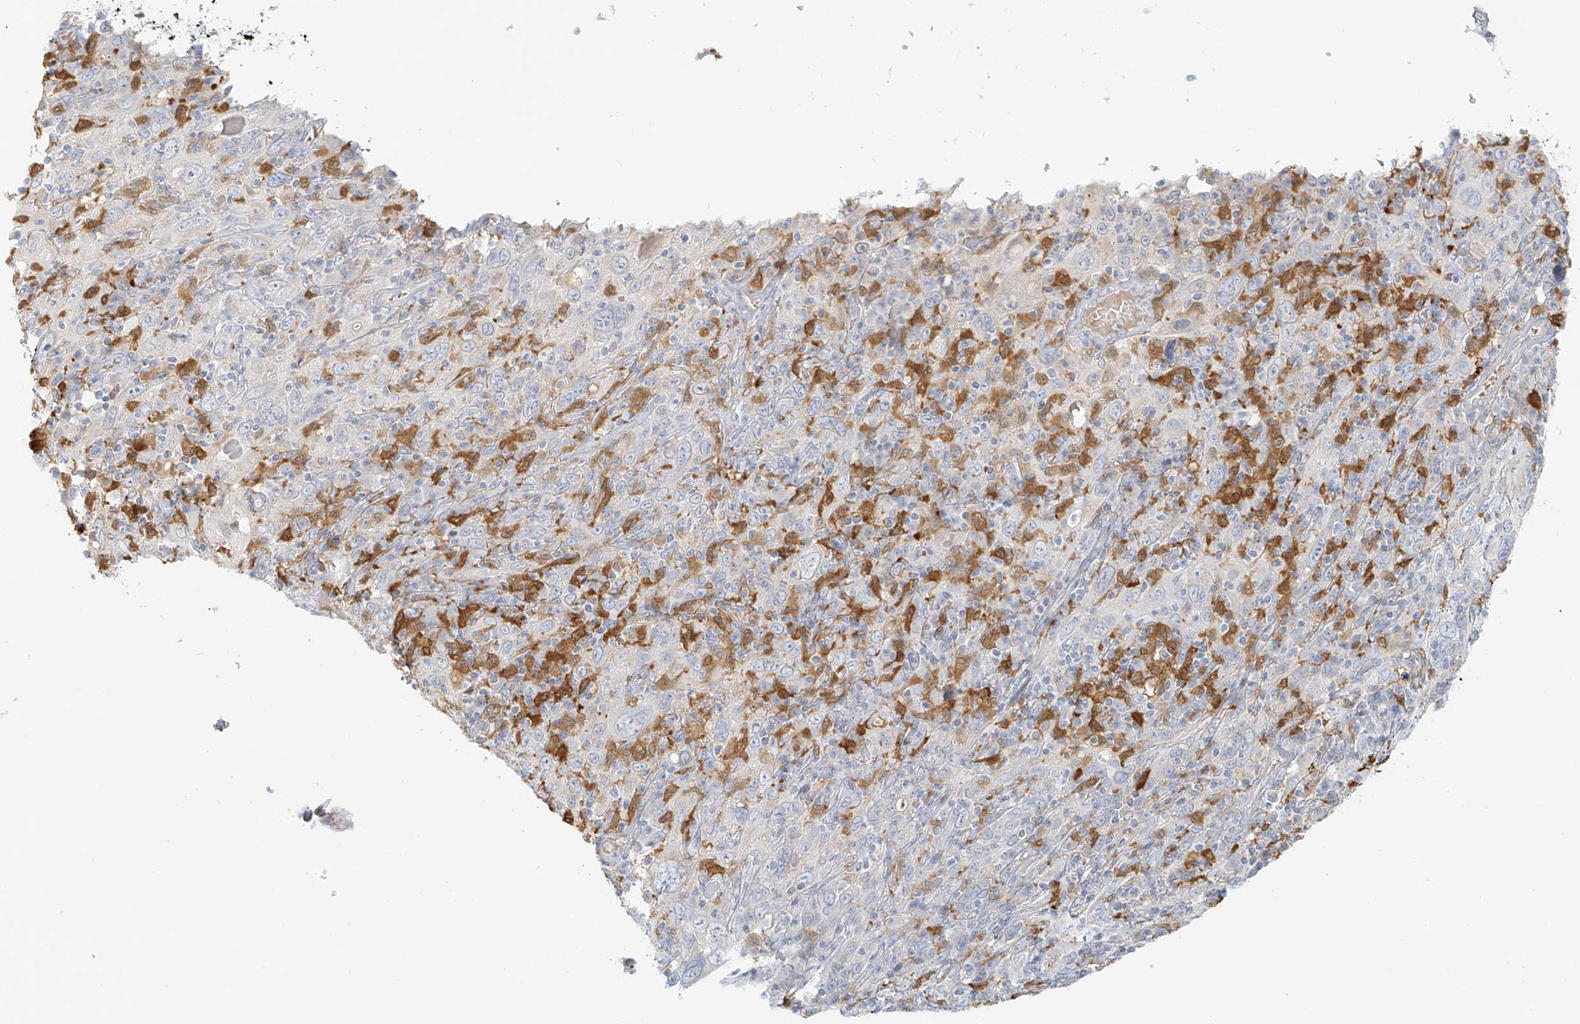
{"staining": {"intensity": "negative", "quantity": "none", "location": "none"}, "tissue": "cervical cancer", "cell_type": "Tumor cells", "image_type": "cancer", "snomed": [{"axis": "morphology", "description": "Squamous cell carcinoma, NOS"}, {"axis": "topography", "description": "Cervix"}], "caption": "Tumor cells show no significant protein expression in cervical cancer (squamous cell carcinoma).", "gene": "UPK1B", "patient": {"sex": "female", "age": 46}}